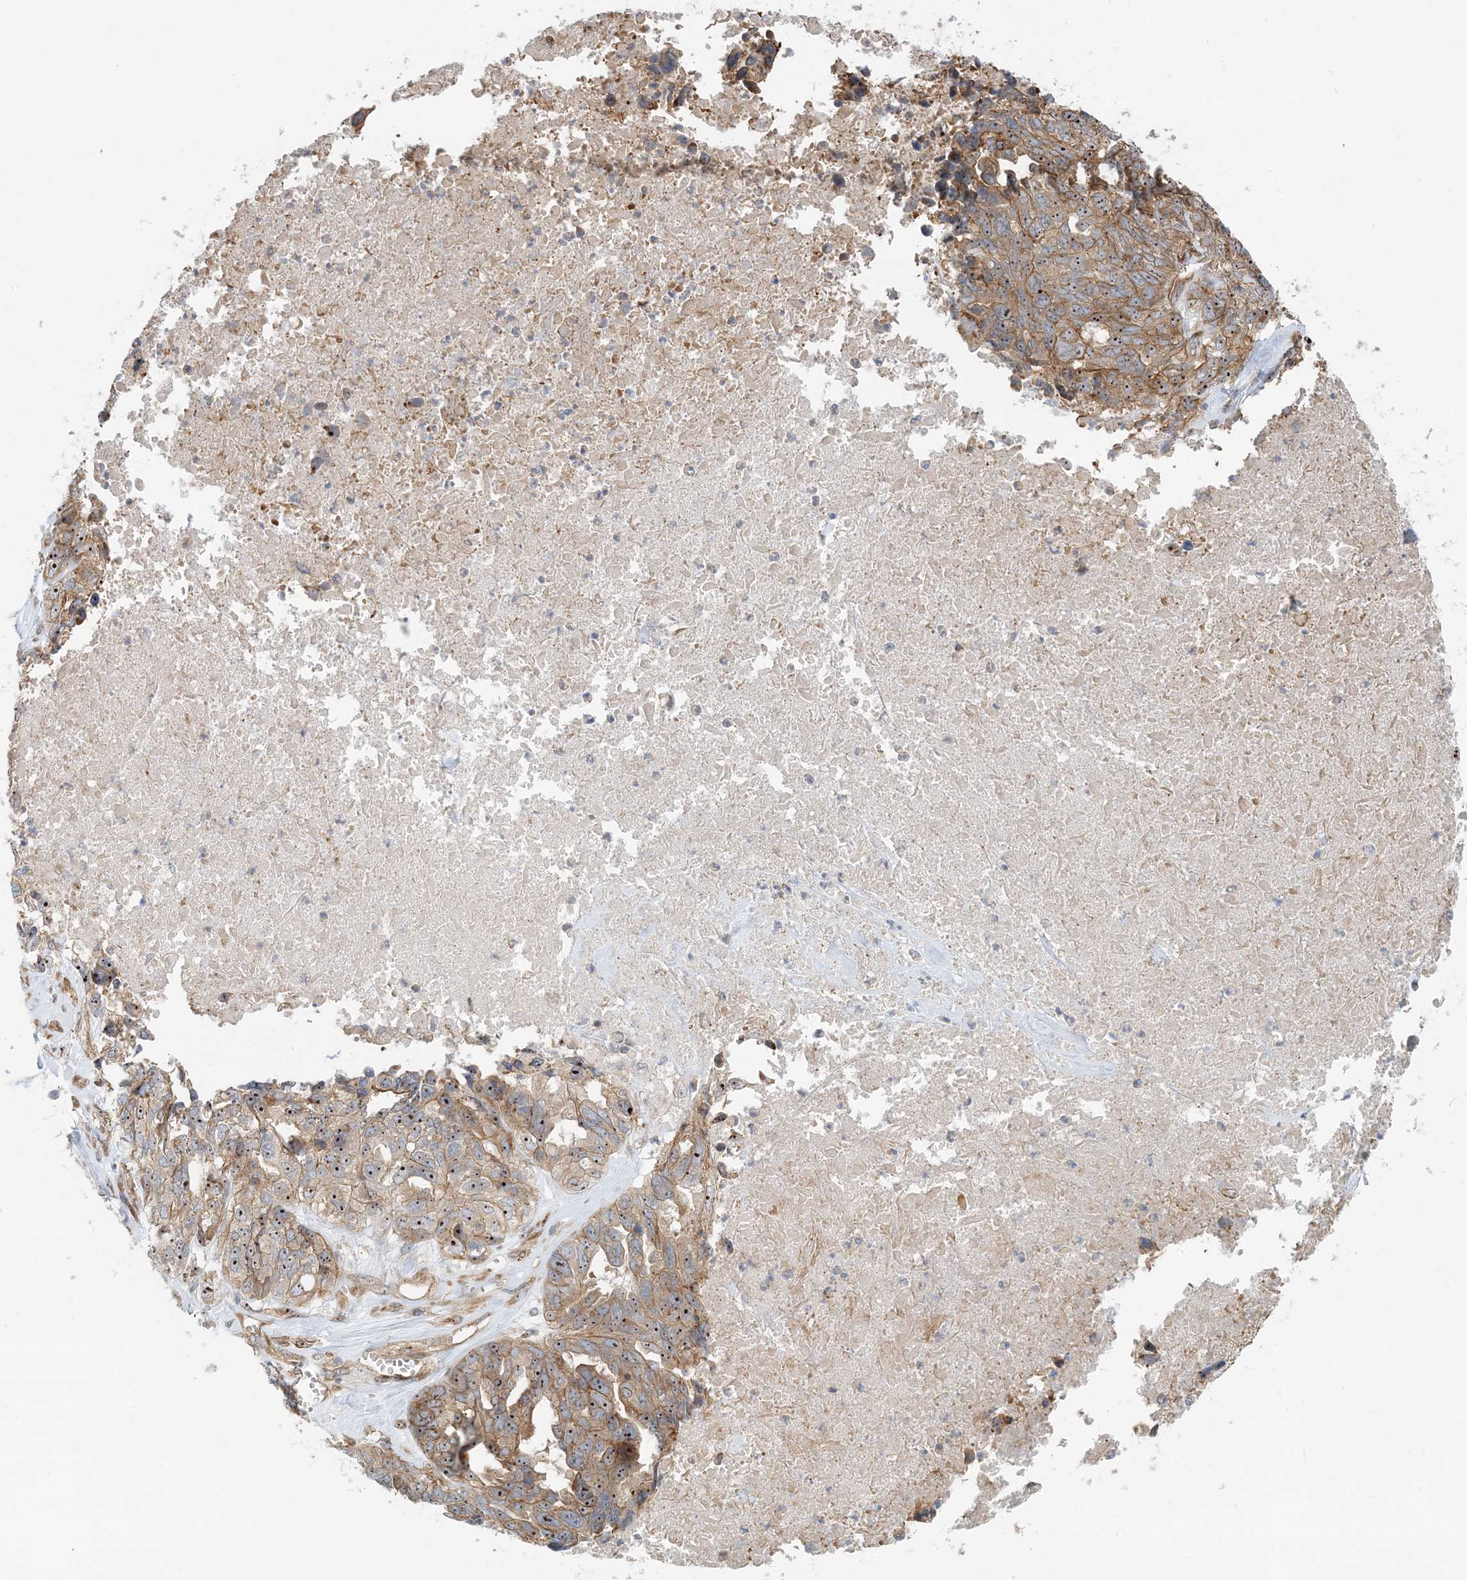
{"staining": {"intensity": "moderate", "quantity": ">75%", "location": "cytoplasmic/membranous,nuclear"}, "tissue": "ovarian cancer", "cell_type": "Tumor cells", "image_type": "cancer", "snomed": [{"axis": "morphology", "description": "Cystadenocarcinoma, serous, NOS"}, {"axis": "topography", "description": "Ovary"}], "caption": "Protein expression analysis of human ovarian cancer (serous cystadenocarcinoma) reveals moderate cytoplasmic/membranous and nuclear expression in approximately >75% of tumor cells.", "gene": "MYL5", "patient": {"sex": "female", "age": 79}}